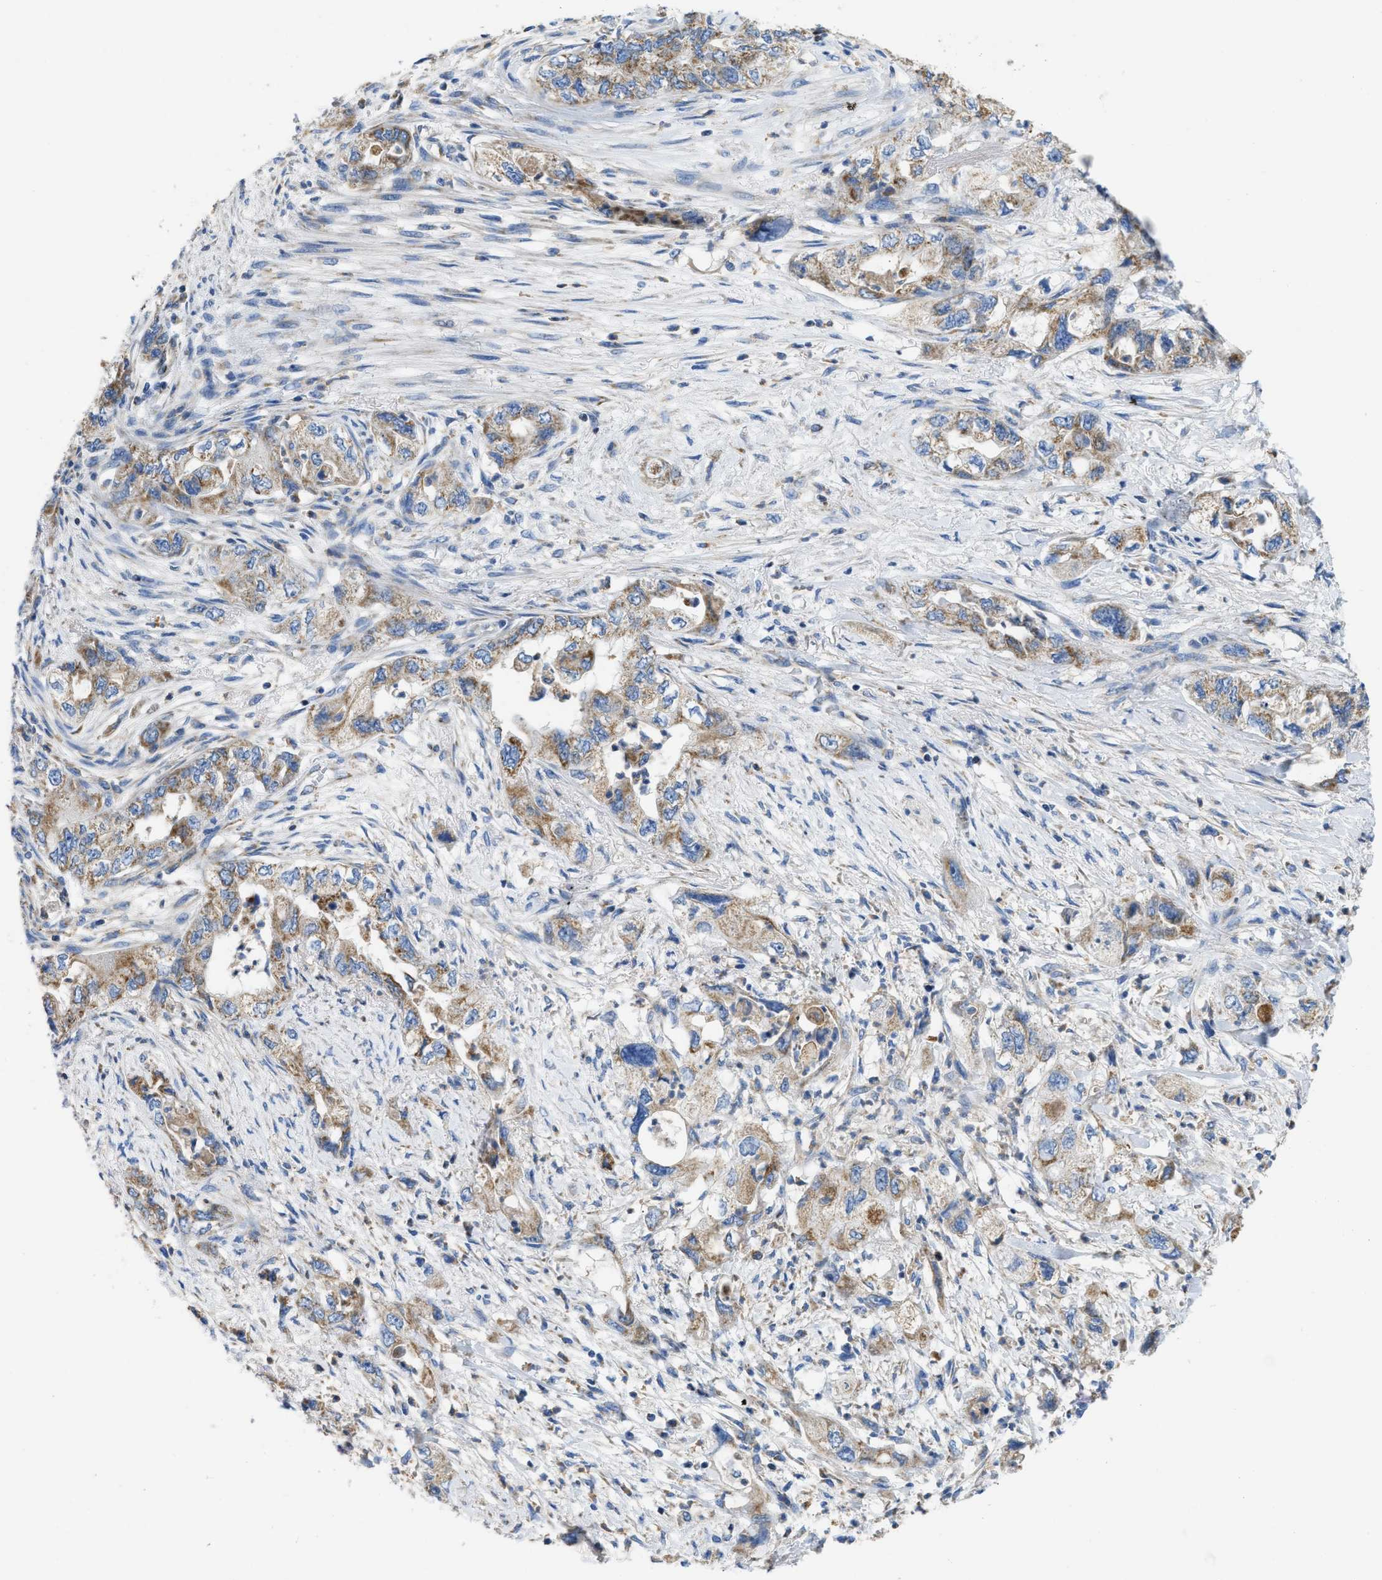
{"staining": {"intensity": "moderate", "quantity": ">75%", "location": "cytoplasmic/membranous"}, "tissue": "pancreatic cancer", "cell_type": "Tumor cells", "image_type": "cancer", "snomed": [{"axis": "morphology", "description": "Adenocarcinoma, NOS"}, {"axis": "topography", "description": "Pancreas"}], "caption": "Moderate cytoplasmic/membranous expression for a protein is present in about >75% of tumor cells of pancreatic cancer using IHC.", "gene": "SLC25A13", "patient": {"sex": "female", "age": 73}}